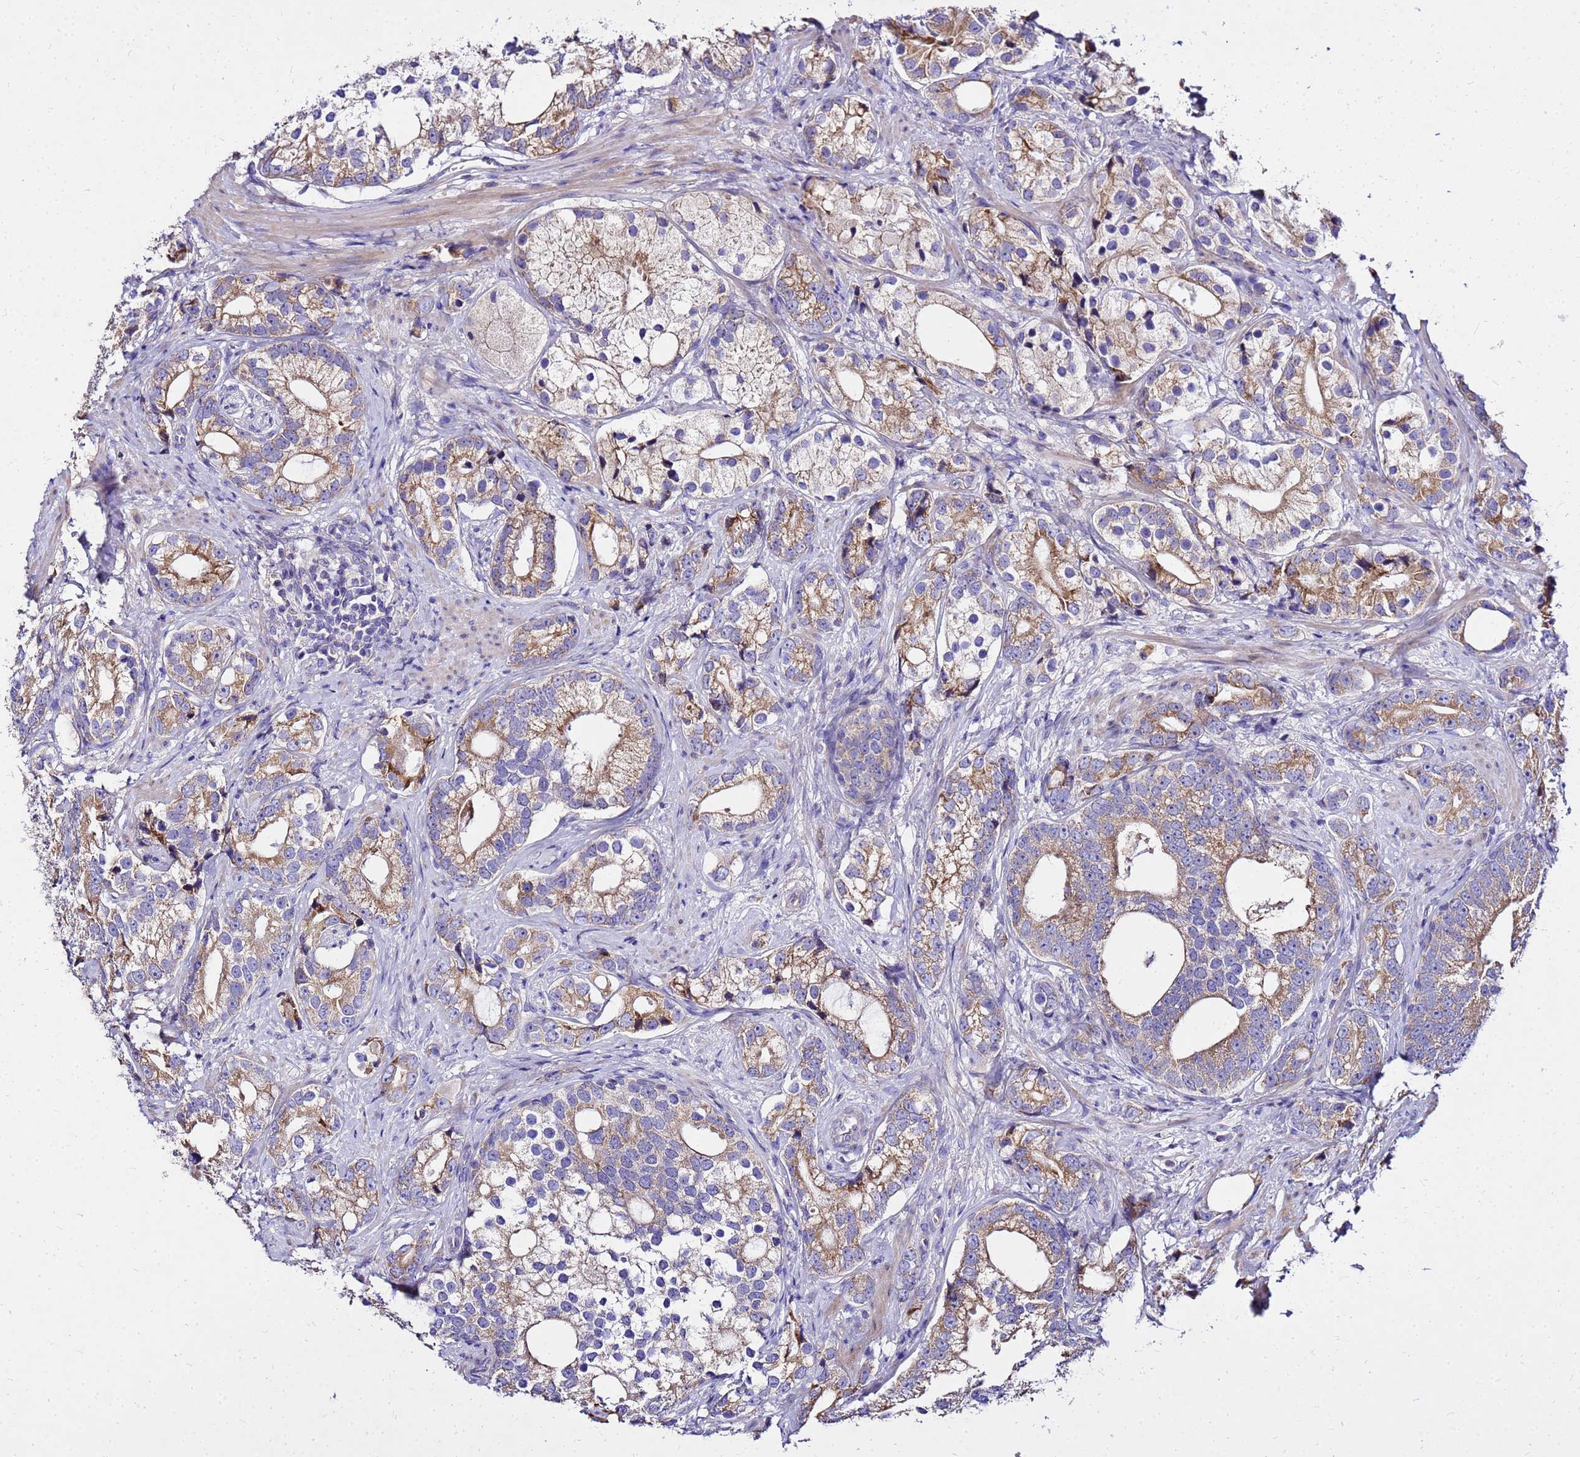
{"staining": {"intensity": "moderate", "quantity": ">75%", "location": "cytoplasmic/membranous"}, "tissue": "prostate cancer", "cell_type": "Tumor cells", "image_type": "cancer", "snomed": [{"axis": "morphology", "description": "Adenocarcinoma, High grade"}, {"axis": "topography", "description": "Prostate"}], "caption": "The immunohistochemical stain labels moderate cytoplasmic/membranous positivity in tumor cells of prostate cancer tissue.", "gene": "COX14", "patient": {"sex": "male", "age": 75}}